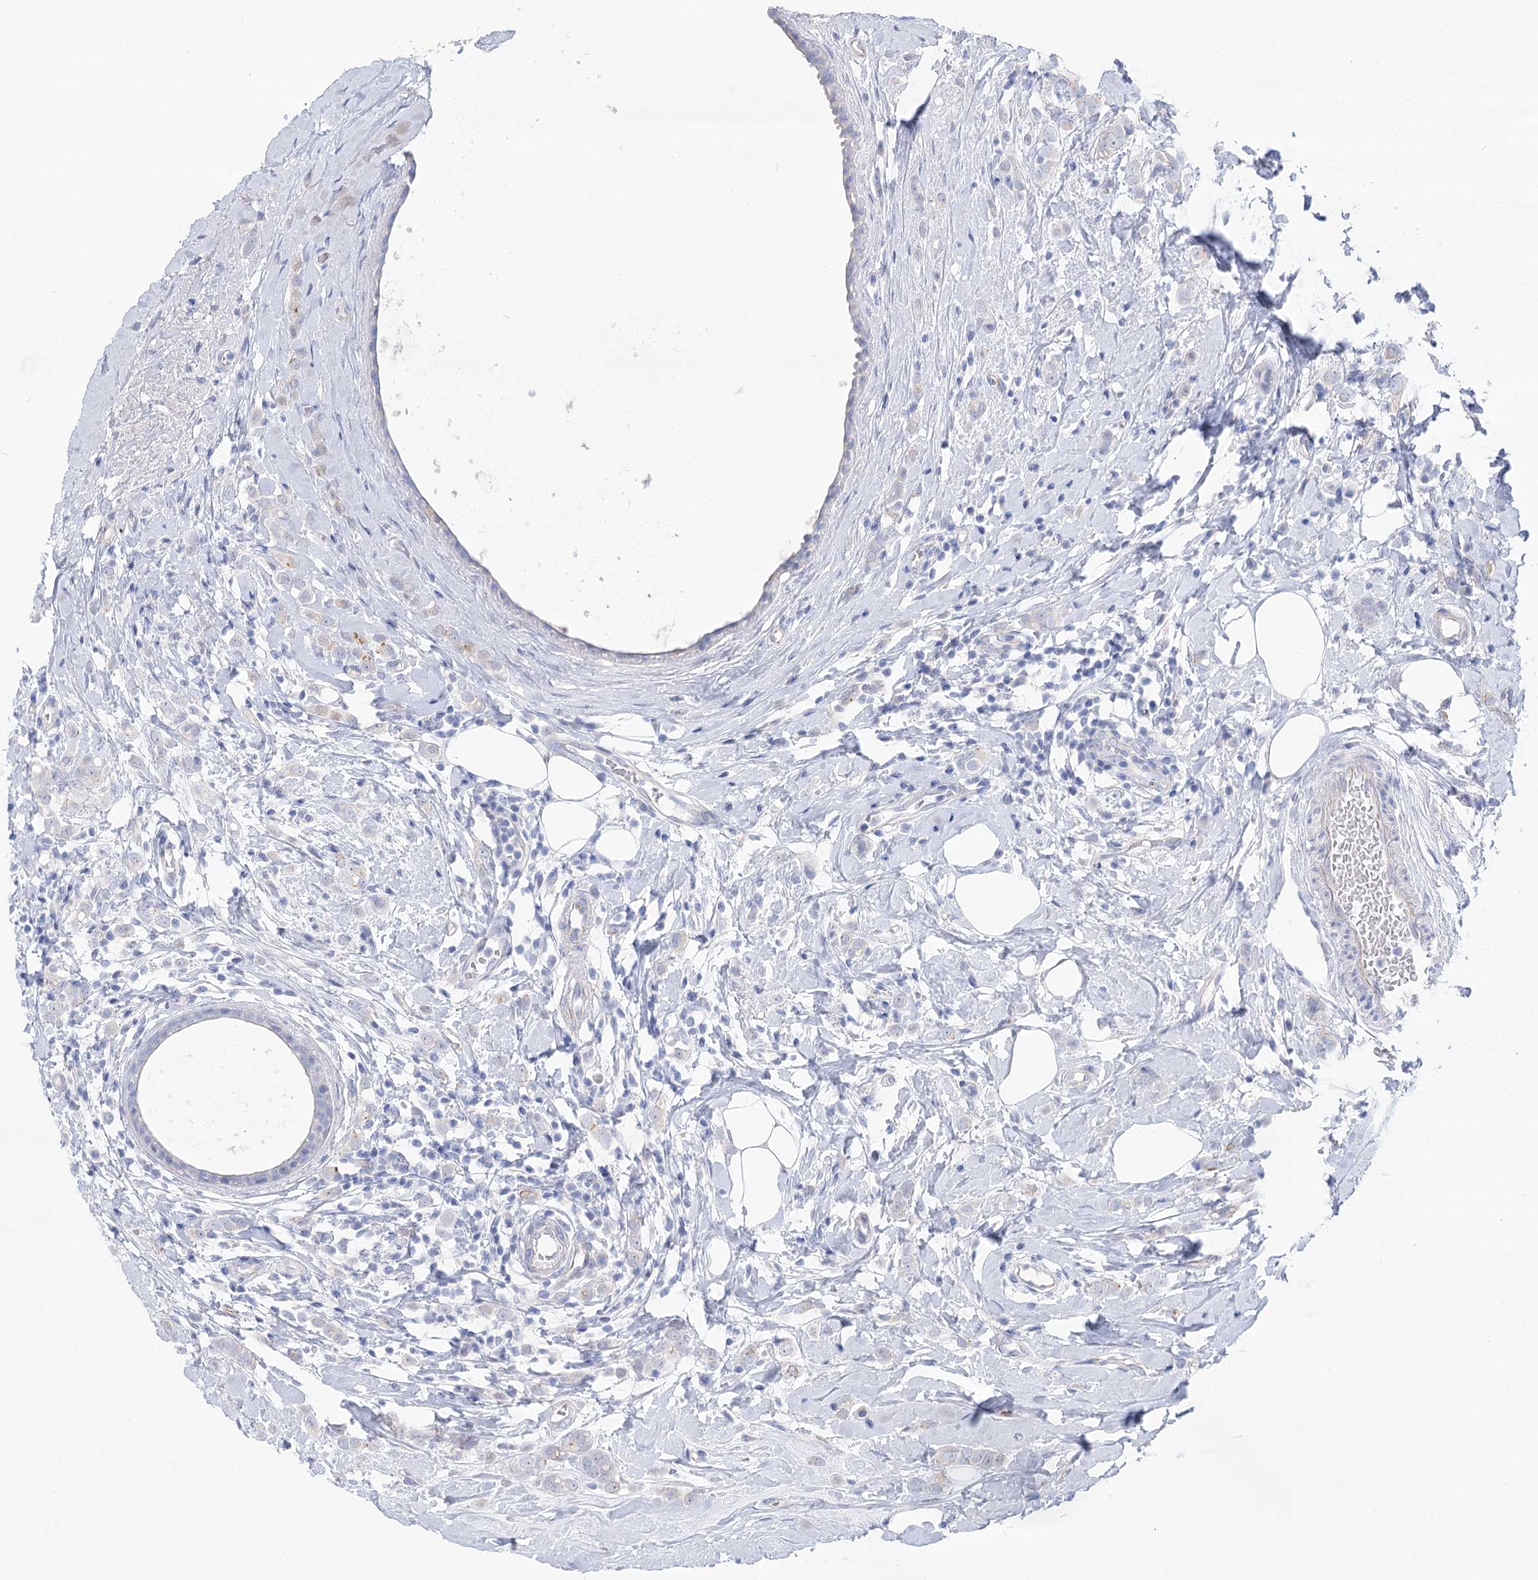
{"staining": {"intensity": "negative", "quantity": "none", "location": "none"}, "tissue": "breast cancer", "cell_type": "Tumor cells", "image_type": "cancer", "snomed": [{"axis": "morphology", "description": "Lobular carcinoma"}, {"axis": "topography", "description": "Breast"}], "caption": "The micrograph displays no significant expression in tumor cells of breast cancer.", "gene": "NRAP", "patient": {"sex": "female", "age": 47}}